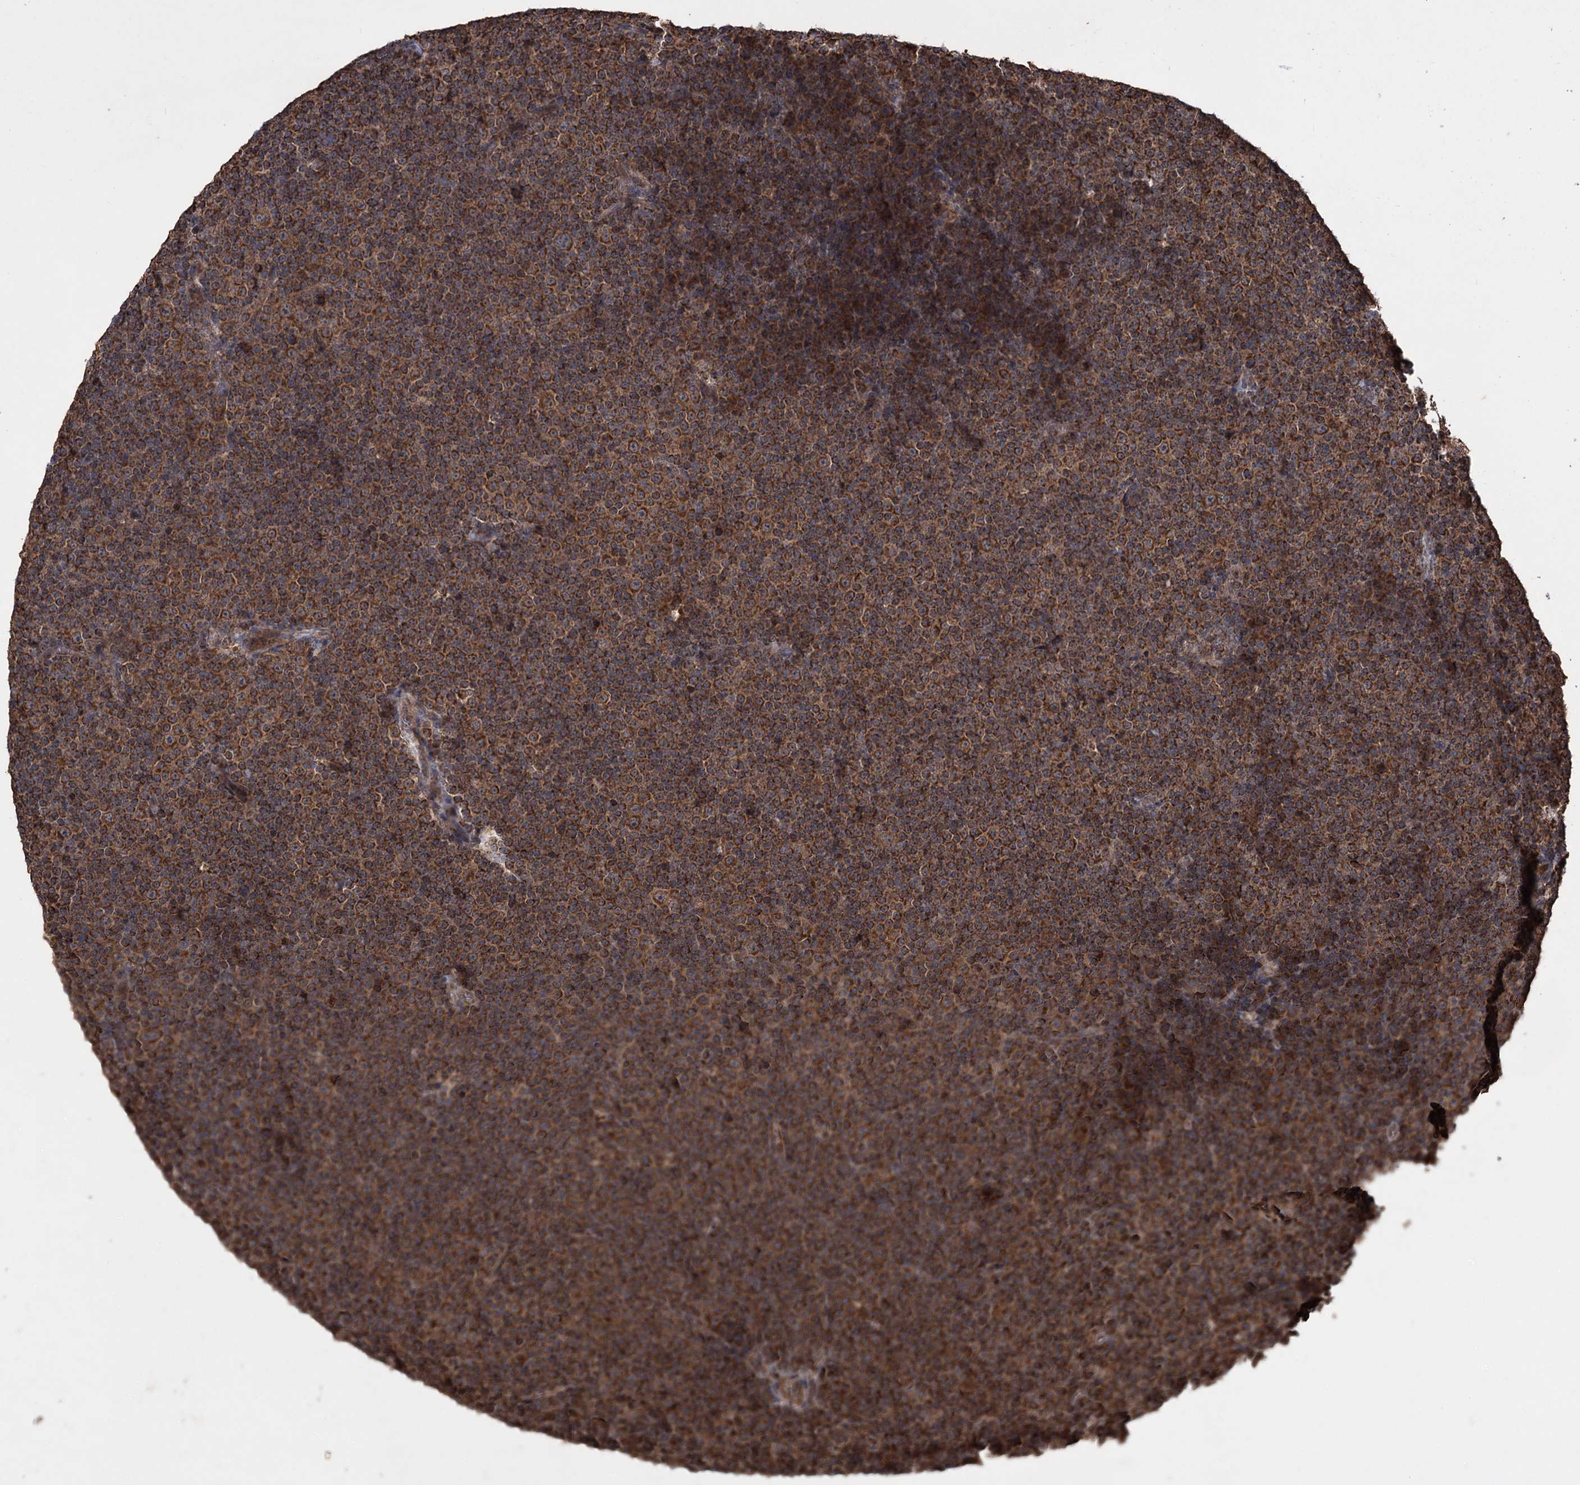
{"staining": {"intensity": "strong", "quantity": ">75%", "location": "cytoplasmic/membranous"}, "tissue": "lymphoma", "cell_type": "Tumor cells", "image_type": "cancer", "snomed": [{"axis": "morphology", "description": "Malignant lymphoma, non-Hodgkin's type, Low grade"}, {"axis": "topography", "description": "Lymph node"}], "caption": "Protein staining by immunohistochemistry displays strong cytoplasmic/membranous staining in approximately >75% of tumor cells in malignant lymphoma, non-Hodgkin's type (low-grade).", "gene": "IPO4", "patient": {"sex": "female", "age": 67}}